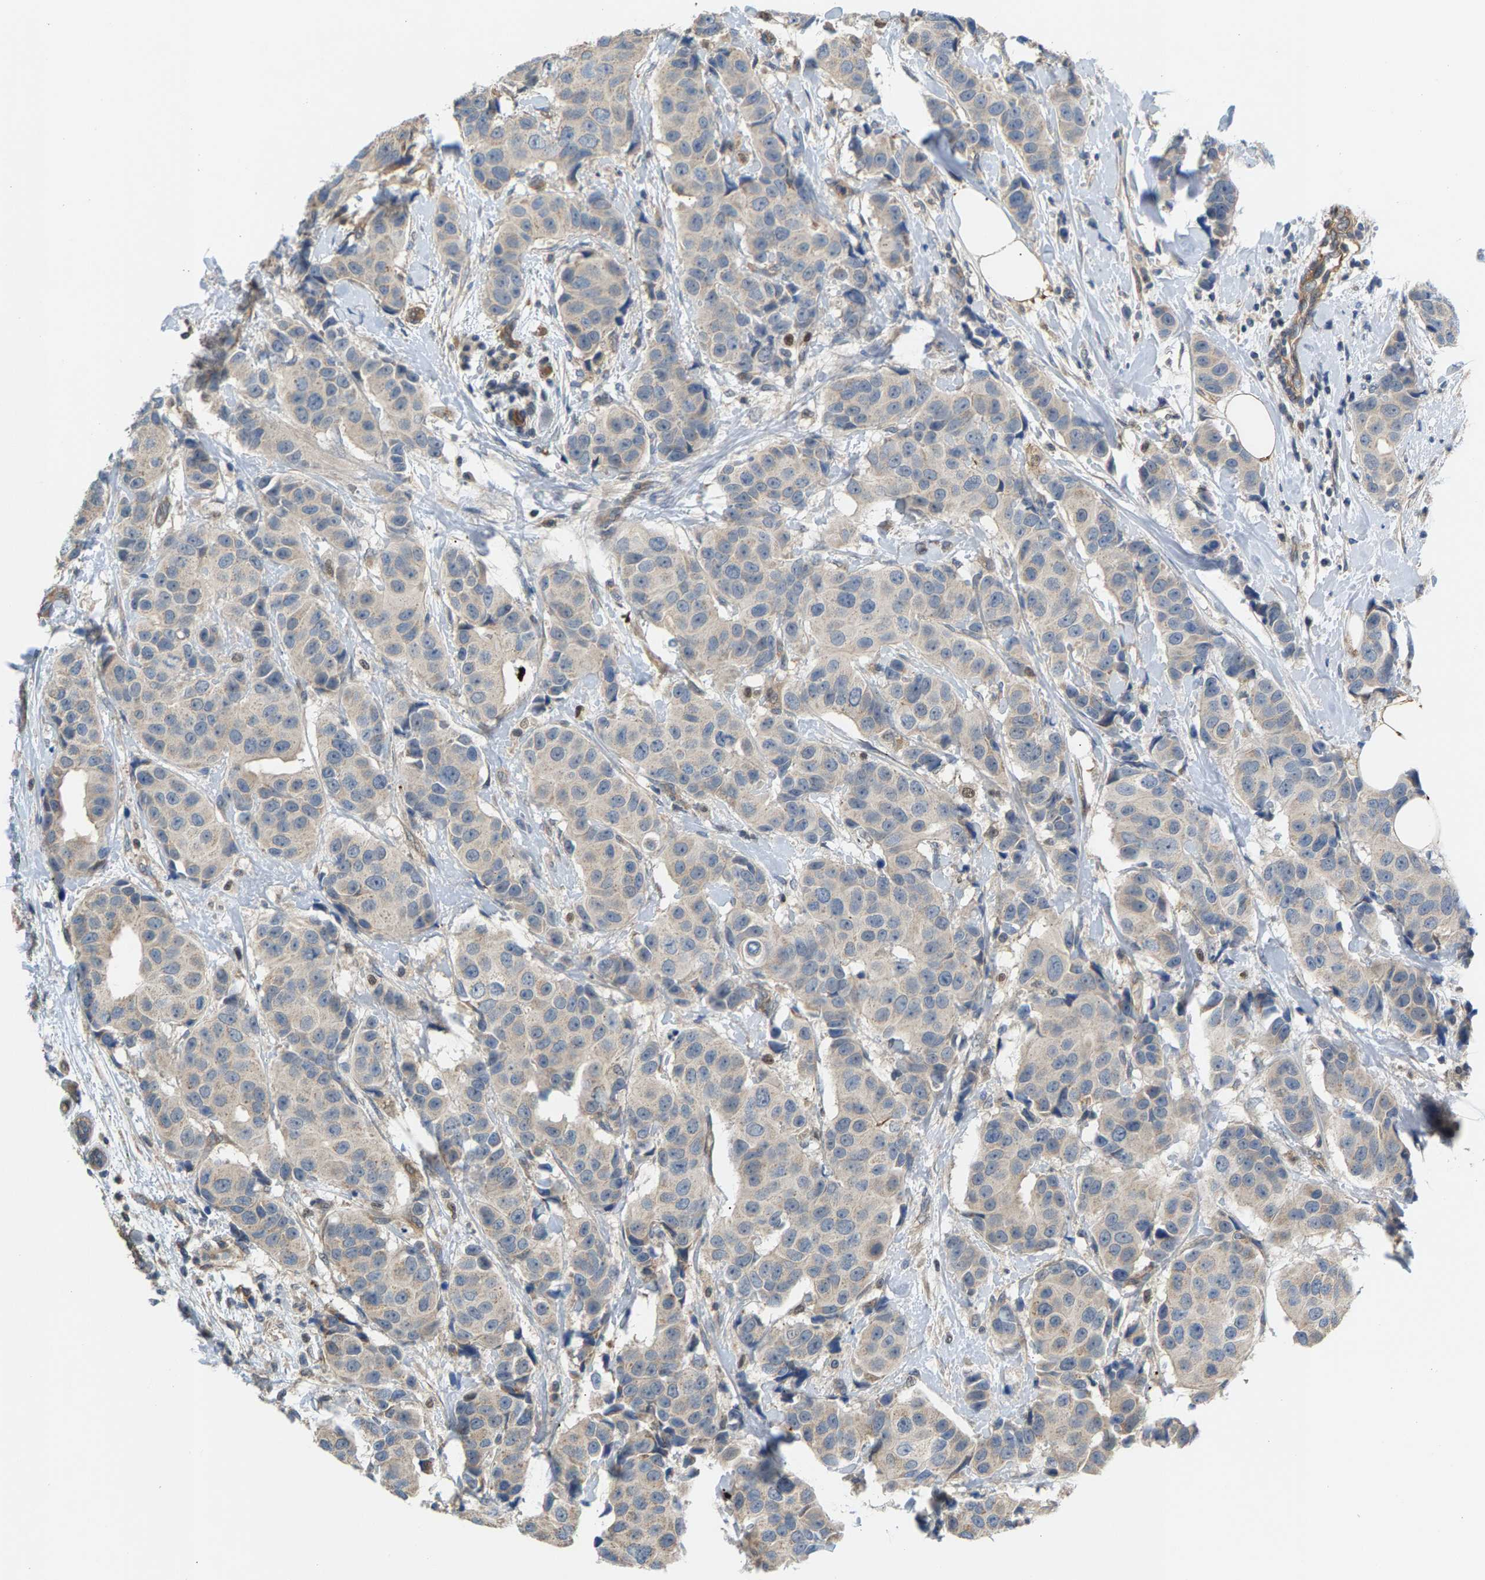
{"staining": {"intensity": "weak", "quantity": "<25%", "location": "cytoplasmic/membranous"}, "tissue": "breast cancer", "cell_type": "Tumor cells", "image_type": "cancer", "snomed": [{"axis": "morphology", "description": "Normal tissue, NOS"}, {"axis": "morphology", "description": "Duct carcinoma"}, {"axis": "topography", "description": "Breast"}], "caption": "This is an IHC image of human infiltrating ductal carcinoma (breast). There is no staining in tumor cells.", "gene": "KRTAP27-1", "patient": {"sex": "female", "age": 39}}